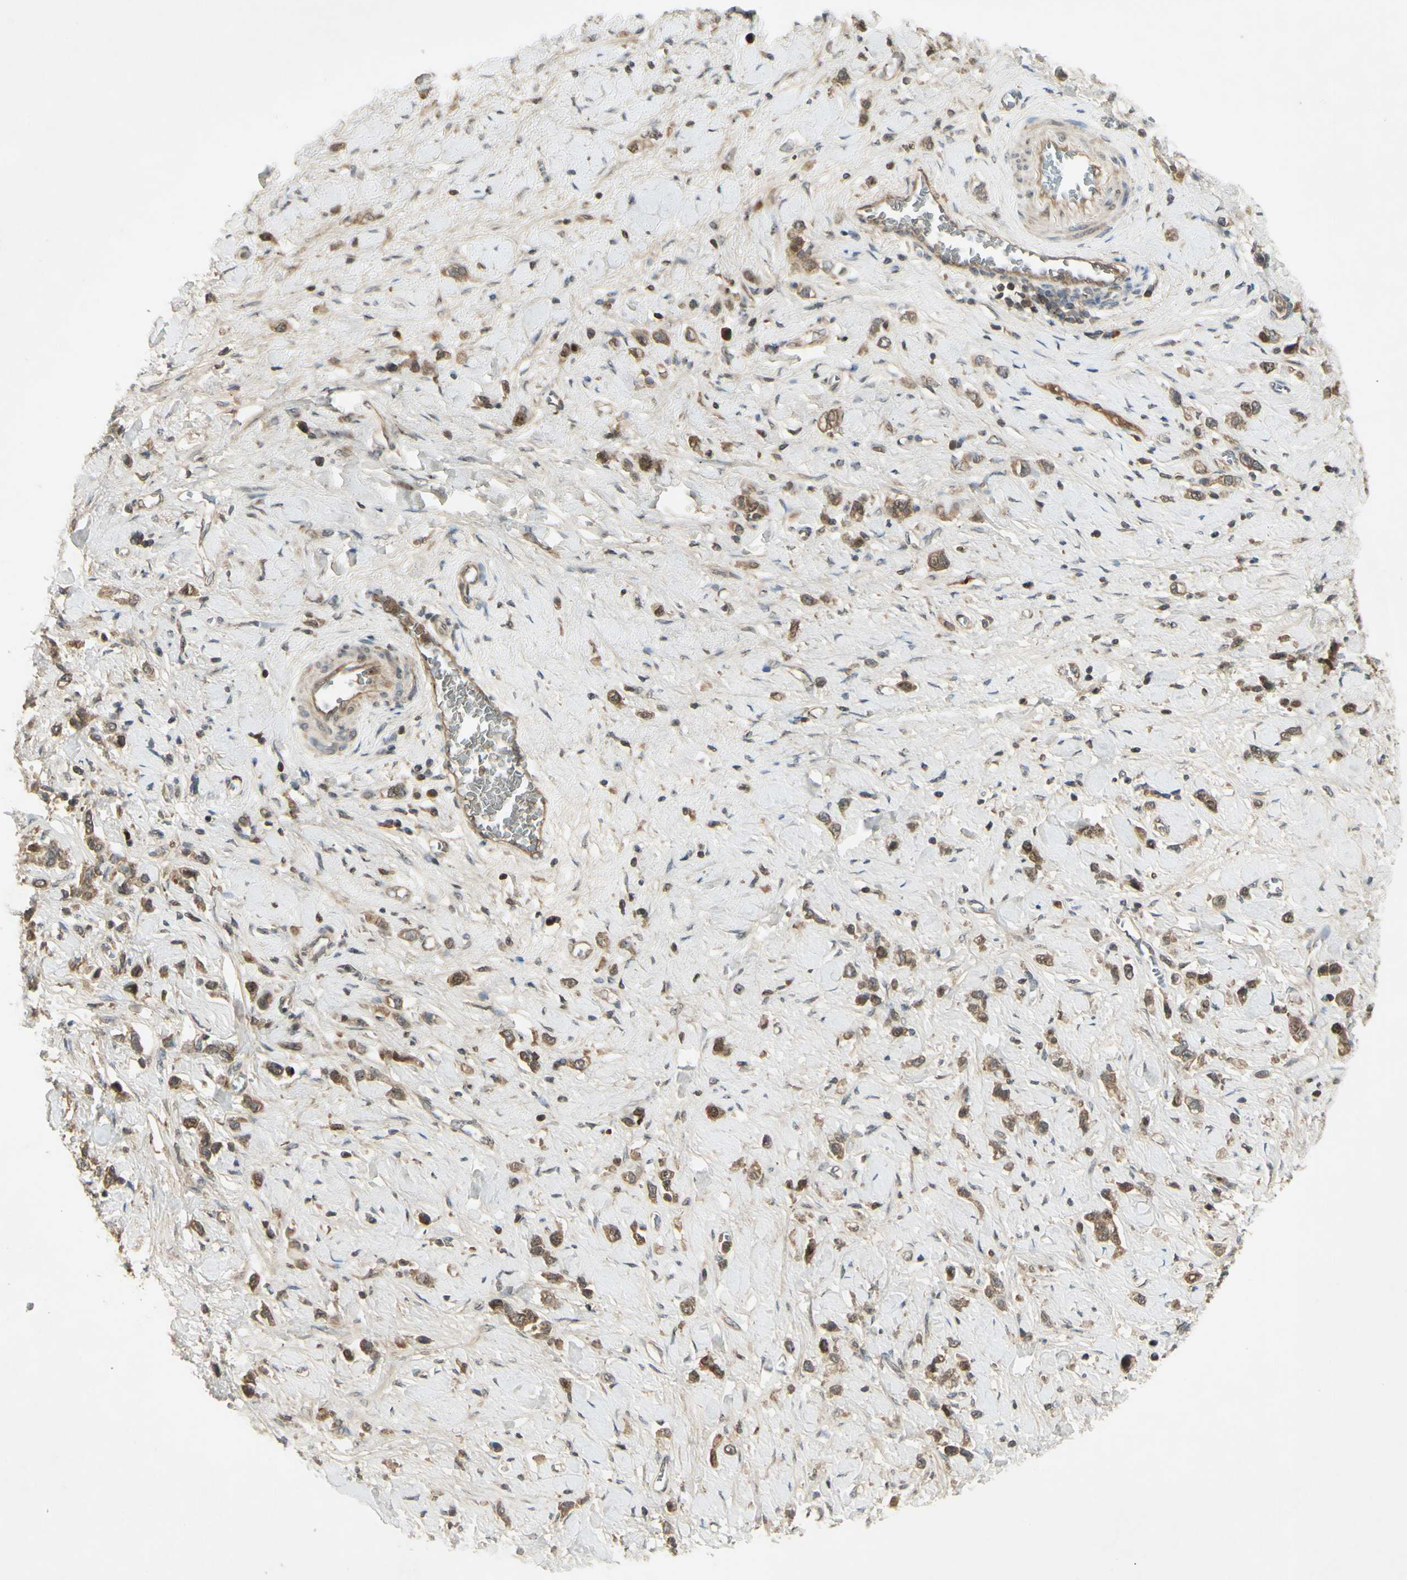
{"staining": {"intensity": "moderate", "quantity": ">75%", "location": "nuclear"}, "tissue": "stomach cancer", "cell_type": "Tumor cells", "image_type": "cancer", "snomed": [{"axis": "morphology", "description": "Normal tissue, NOS"}, {"axis": "morphology", "description": "Adenocarcinoma, NOS"}, {"axis": "topography", "description": "Stomach, upper"}, {"axis": "topography", "description": "Stomach"}], "caption": "Immunohistochemistry of stomach cancer shows medium levels of moderate nuclear expression in about >75% of tumor cells.", "gene": "RAD18", "patient": {"sex": "female", "age": 65}}